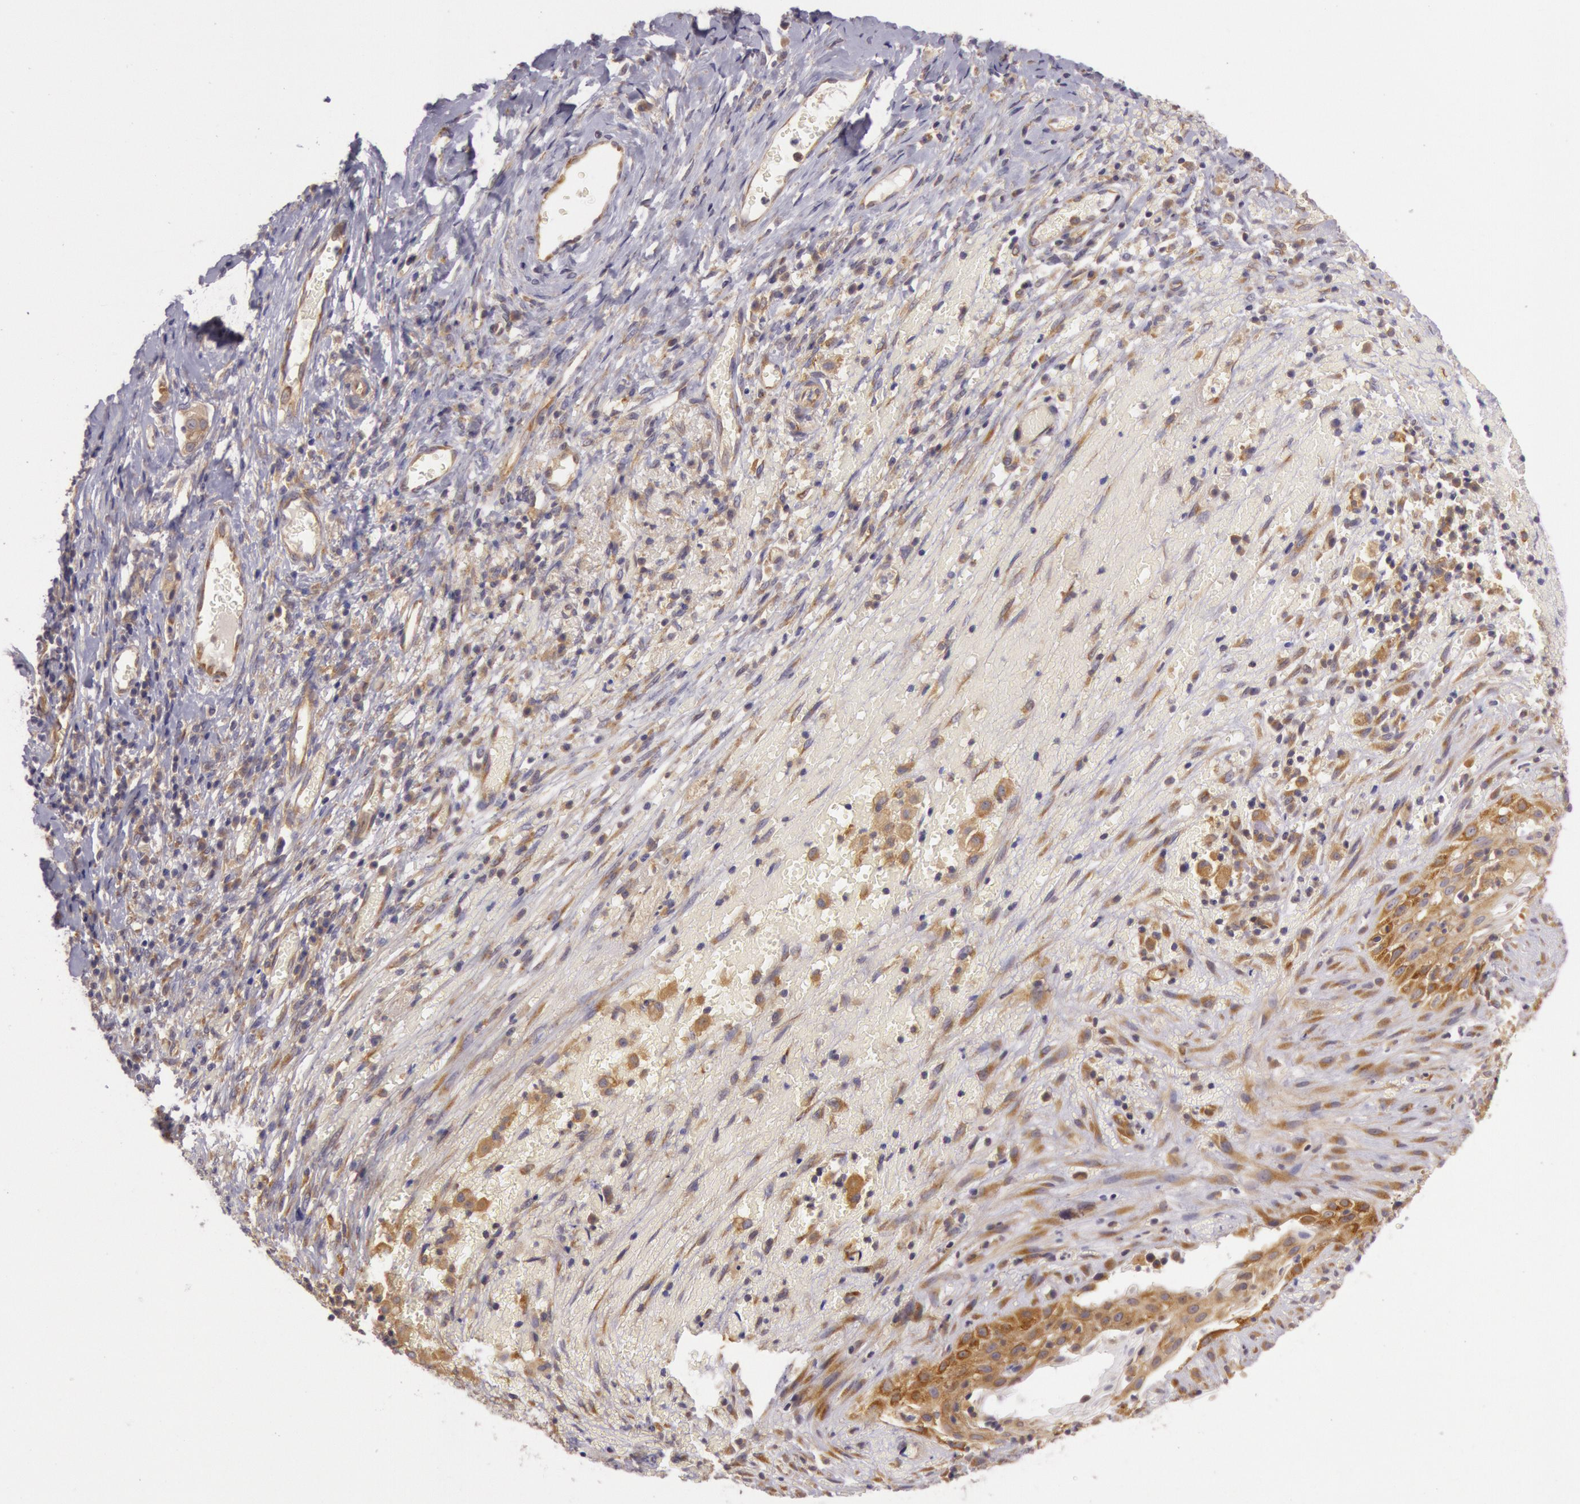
{"staining": {"intensity": "weak", "quantity": ">75%", "location": "cytoplasmic/membranous"}, "tissue": "cervical cancer", "cell_type": "Tumor cells", "image_type": "cancer", "snomed": [{"axis": "morphology", "description": "Normal tissue, NOS"}, {"axis": "morphology", "description": "Squamous cell carcinoma, NOS"}, {"axis": "topography", "description": "Cervix"}], "caption": "High-magnification brightfield microscopy of cervical cancer stained with DAB (brown) and counterstained with hematoxylin (blue). tumor cells exhibit weak cytoplasmic/membranous staining is seen in about>75% of cells. (DAB IHC with brightfield microscopy, high magnification).", "gene": "CHUK", "patient": {"sex": "female", "age": 67}}